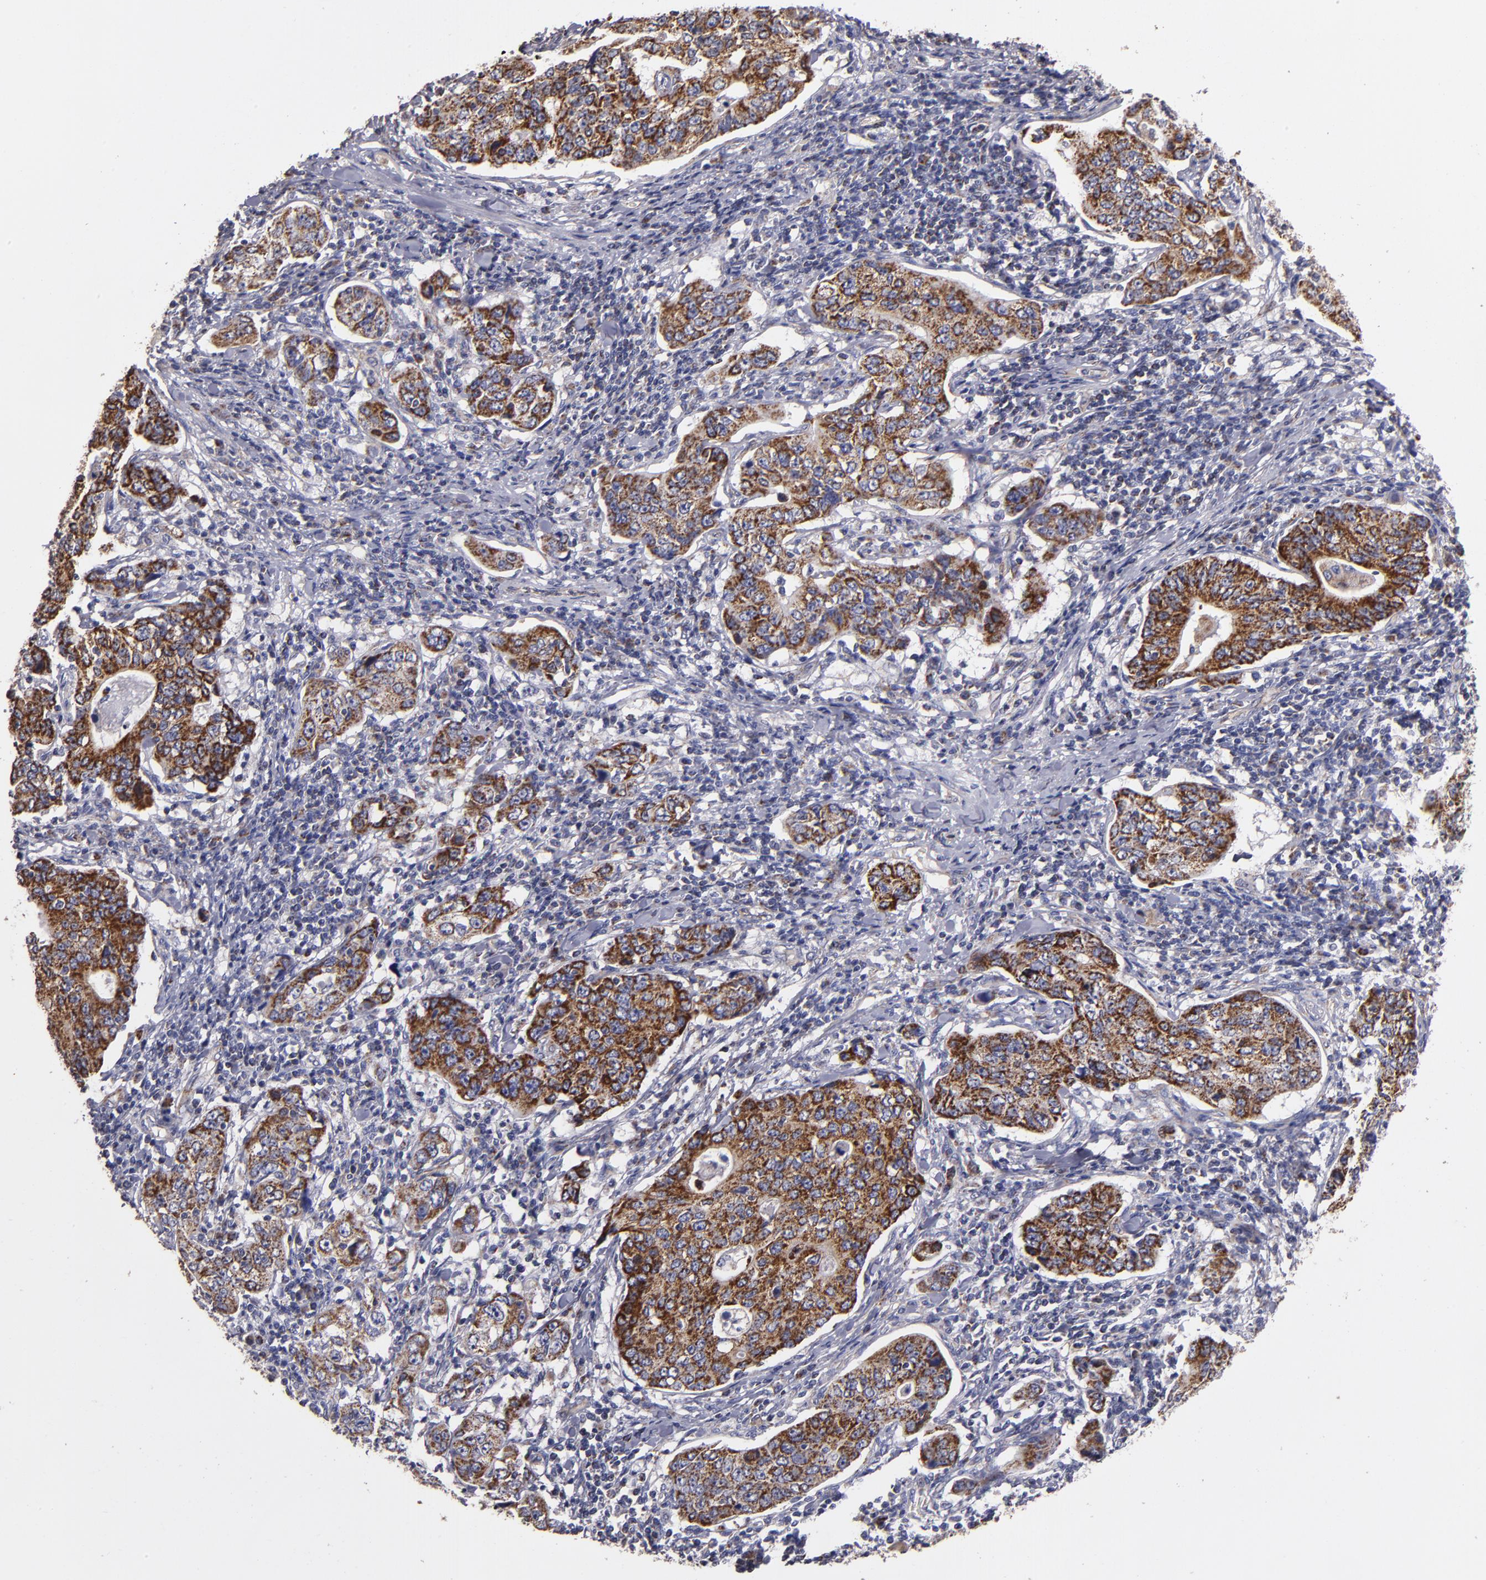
{"staining": {"intensity": "strong", "quantity": ">75%", "location": "cytoplasmic/membranous"}, "tissue": "stomach cancer", "cell_type": "Tumor cells", "image_type": "cancer", "snomed": [{"axis": "morphology", "description": "Adenocarcinoma, NOS"}, {"axis": "topography", "description": "Esophagus"}, {"axis": "topography", "description": "Stomach"}], "caption": "Protein staining of adenocarcinoma (stomach) tissue demonstrates strong cytoplasmic/membranous positivity in approximately >75% of tumor cells.", "gene": "CLTA", "patient": {"sex": "male", "age": 74}}